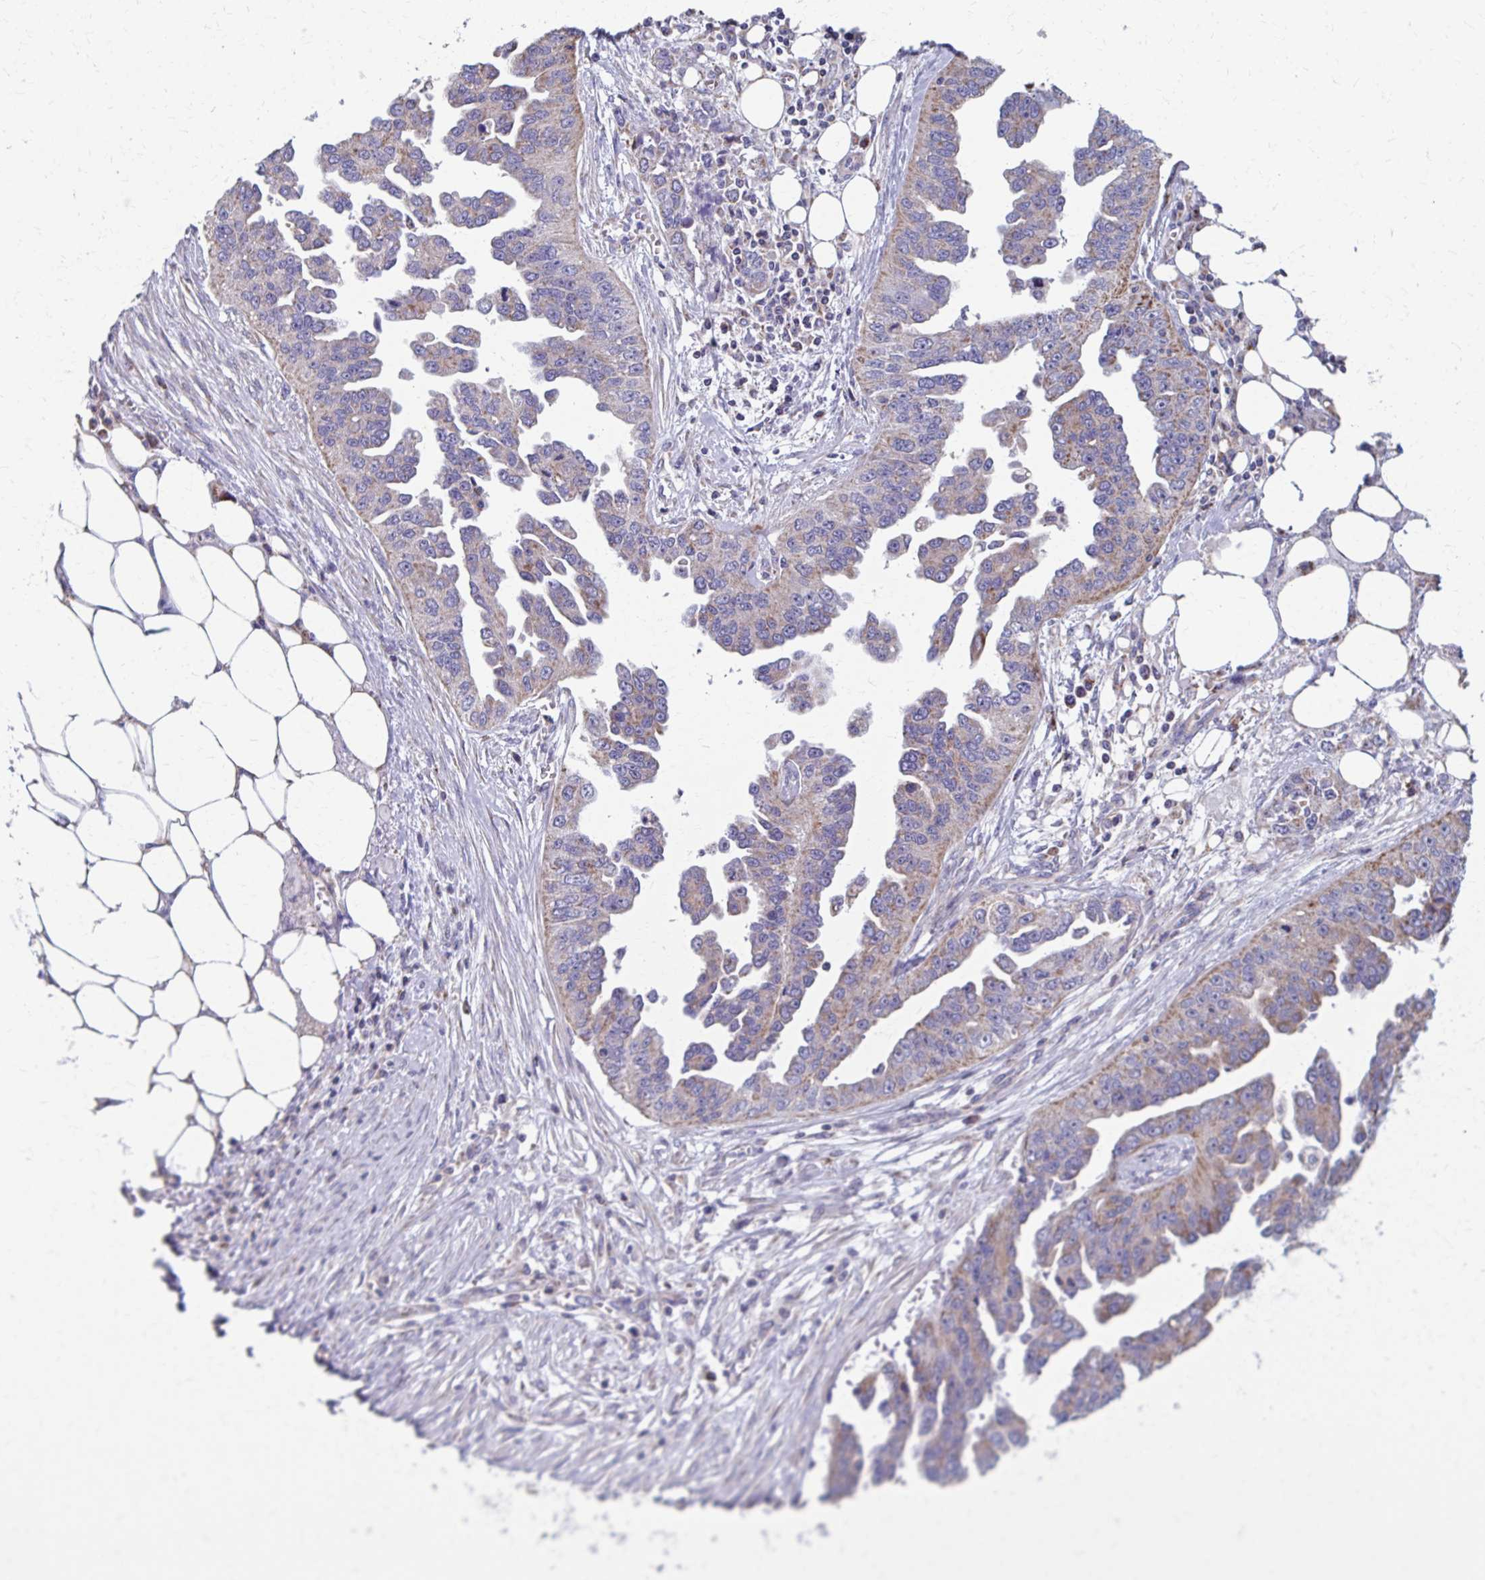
{"staining": {"intensity": "weak", "quantity": "25%-75%", "location": "cytoplasmic/membranous"}, "tissue": "ovarian cancer", "cell_type": "Tumor cells", "image_type": "cancer", "snomed": [{"axis": "morphology", "description": "Cystadenocarcinoma, serous, NOS"}, {"axis": "topography", "description": "Ovary"}], "caption": "Immunohistochemical staining of human ovarian cancer (serous cystadenocarcinoma) reveals weak cytoplasmic/membranous protein staining in about 25%-75% of tumor cells. The staining is performed using DAB (3,3'-diaminobenzidine) brown chromogen to label protein expression. The nuclei are counter-stained blue using hematoxylin.", "gene": "RCC1L", "patient": {"sex": "female", "age": 75}}